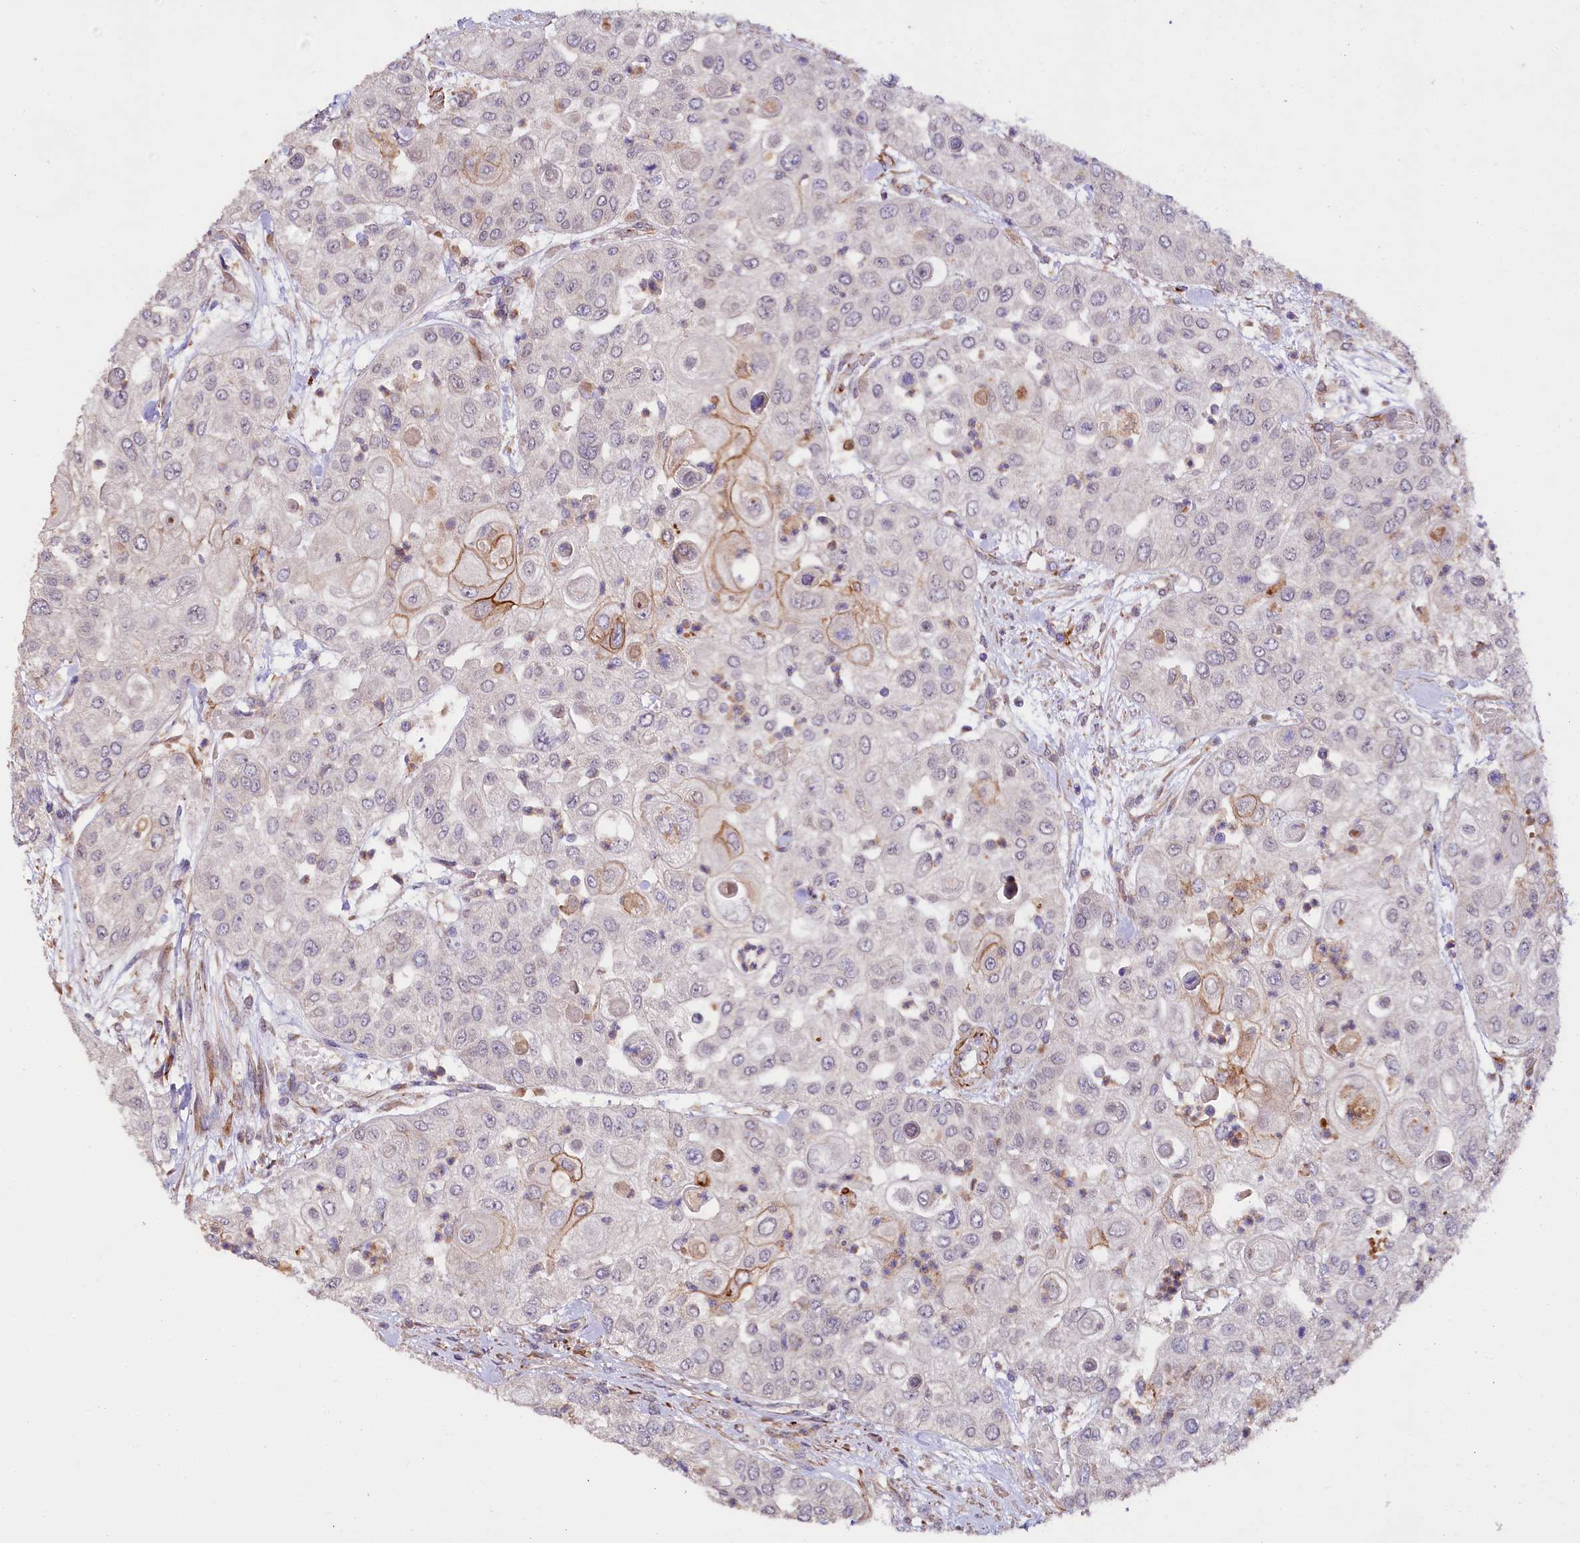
{"staining": {"intensity": "moderate", "quantity": "<25%", "location": "cytoplasmic/membranous"}, "tissue": "urothelial cancer", "cell_type": "Tumor cells", "image_type": "cancer", "snomed": [{"axis": "morphology", "description": "Urothelial carcinoma, High grade"}, {"axis": "topography", "description": "Urinary bladder"}], "caption": "The photomicrograph displays staining of urothelial cancer, revealing moderate cytoplasmic/membranous protein expression (brown color) within tumor cells.", "gene": "TTC12", "patient": {"sex": "female", "age": 79}}